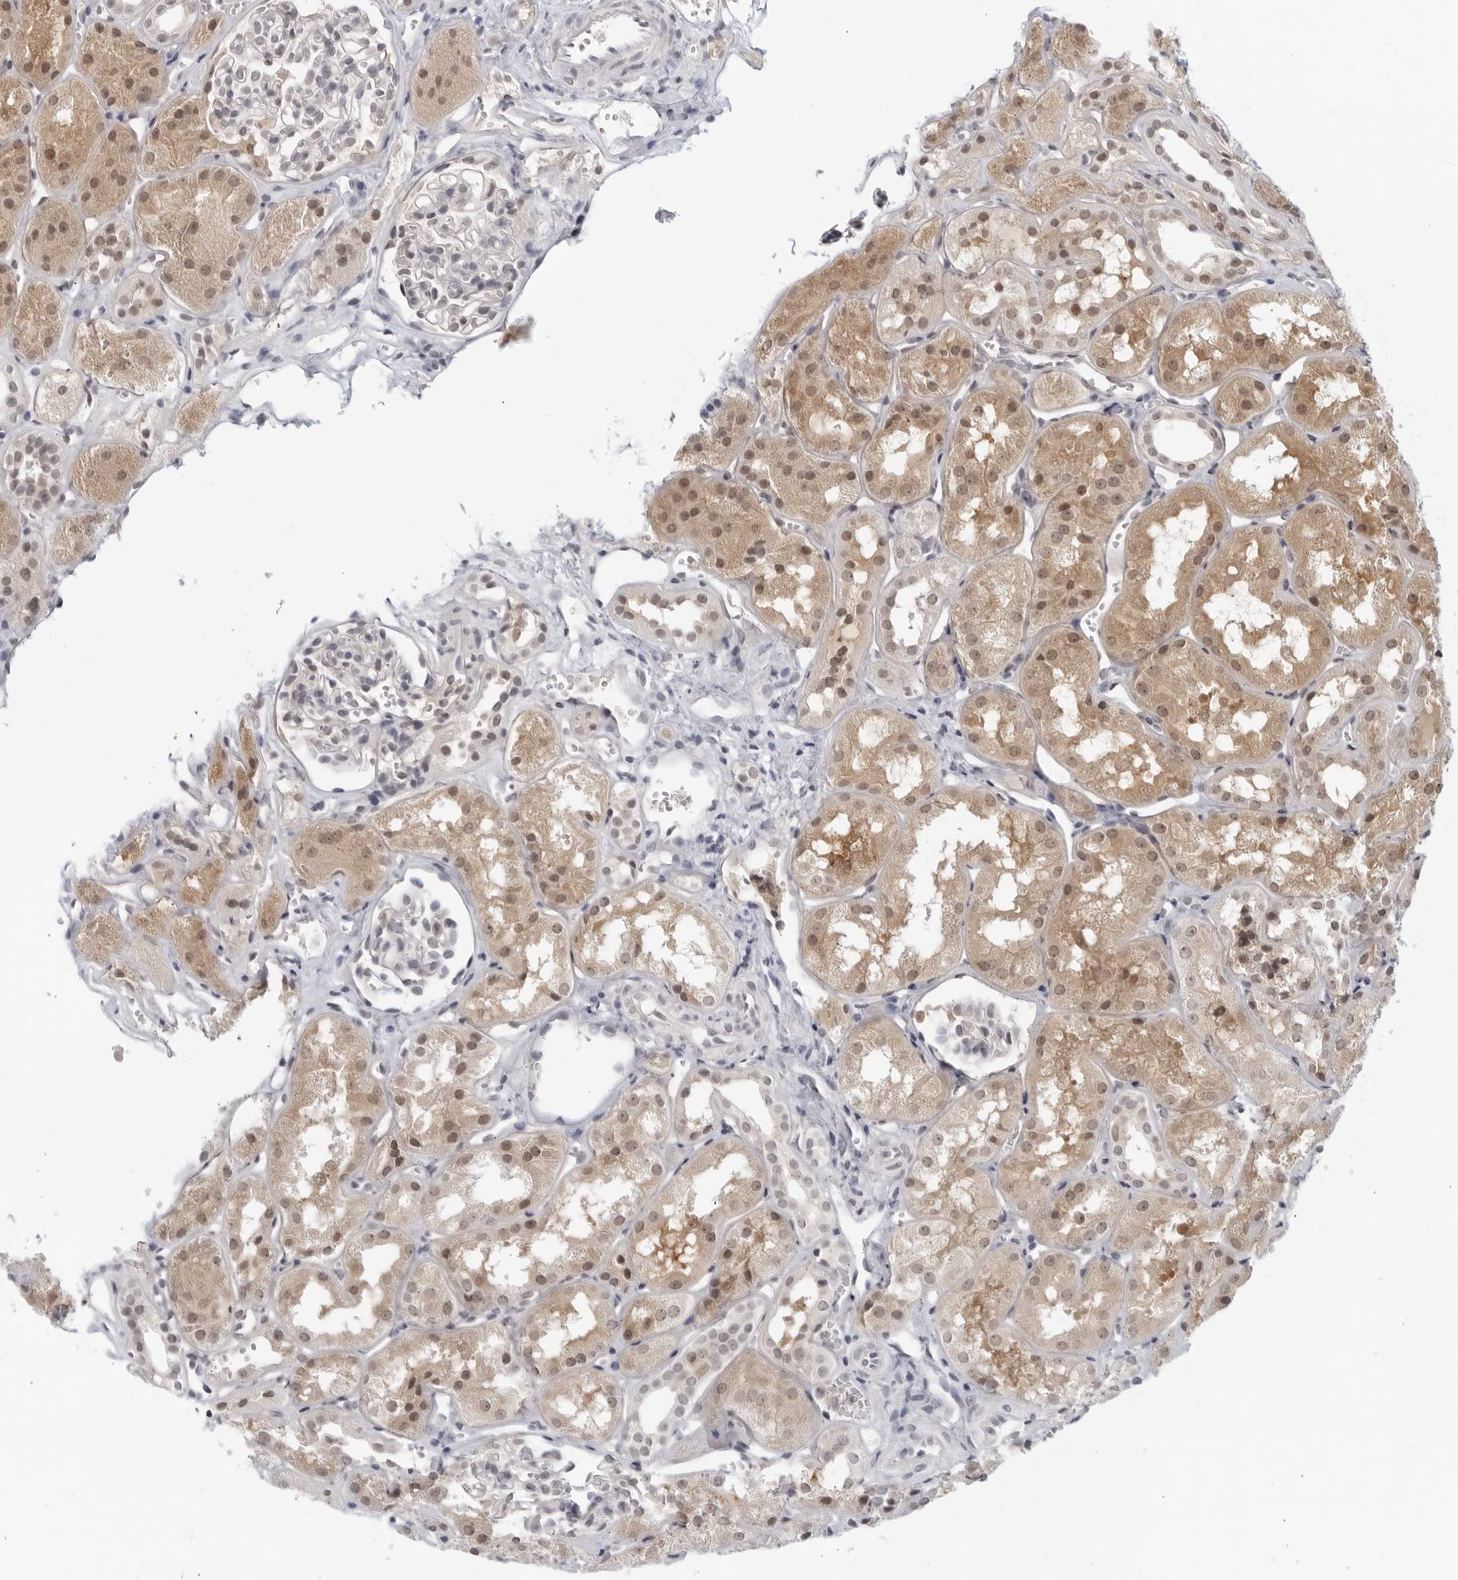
{"staining": {"intensity": "negative", "quantity": "none", "location": "none"}, "tissue": "kidney", "cell_type": "Cells in glomeruli", "image_type": "normal", "snomed": [{"axis": "morphology", "description": "Normal tissue, NOS"}, {"axis": "topography", "description": "Kidney"}], "caption": "DAB (3,3'-diaminobenzidine) immunohistochemical staining of normal kidney displays no significant staining in cells in glomeruli.", "gene": "RAB11FIP3", "patient": {"sex": "male", "age": 16}}